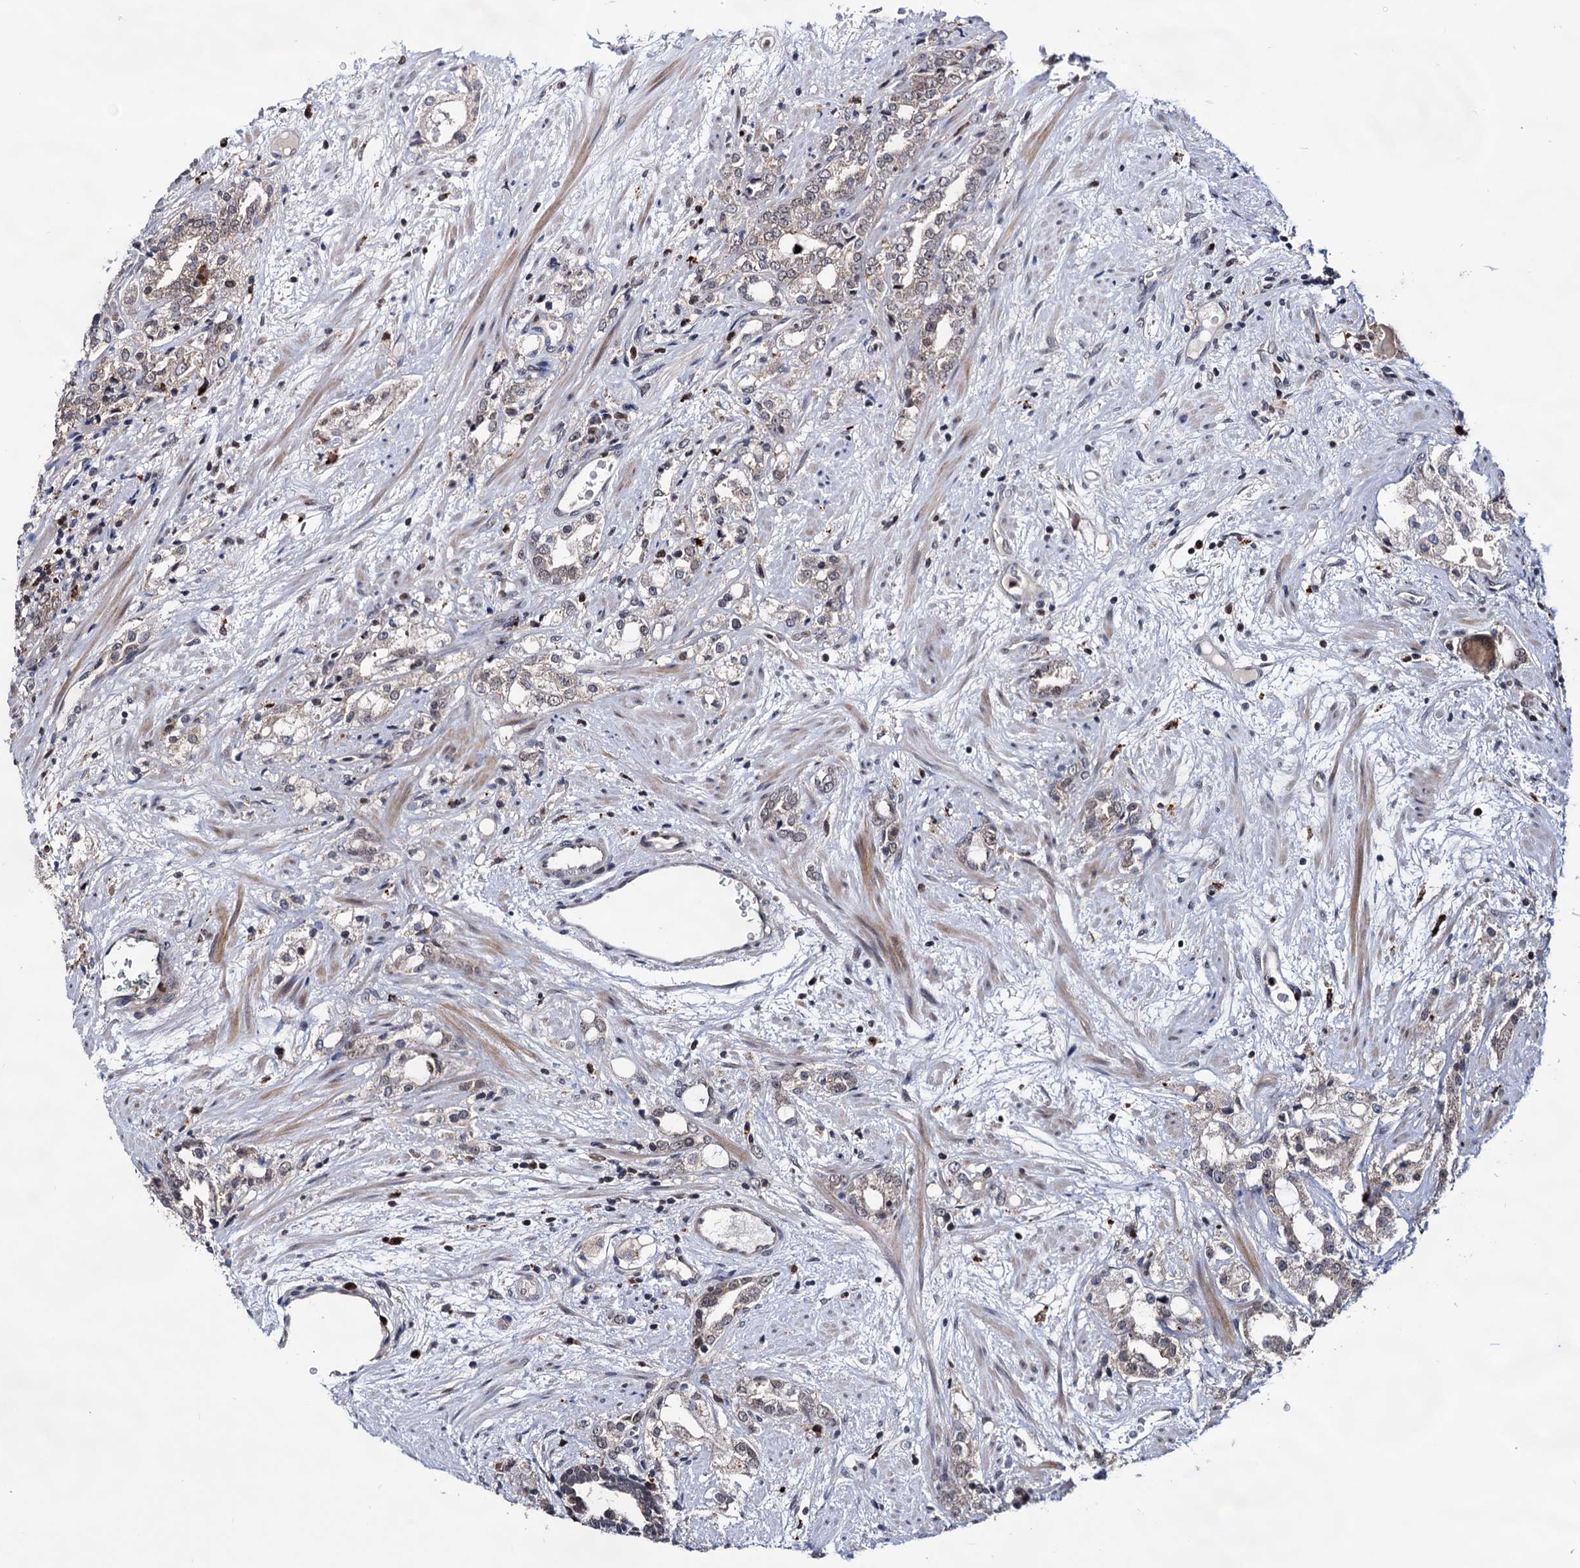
{"staining": {"intensity": "weak", "quantity": "<25%", "location": "nuclear"}, "tissue": "prostate cancer", "cell_type": "Tumor cells", "image_type": "cancer", "snomed": [{"axis": "morphology", "description": "Adenocarcinoma, High grade"}, {"axis": "topography", "description": "Prostate"}], "caption": "The immunohistochemistry micrograph has no significant expression in tumor cells of prostate cancer (adenocarcinoma (high-grade)) tissue.", "gene": "RNASEH2B", "patient": {"sex": "male", "age": 64}}